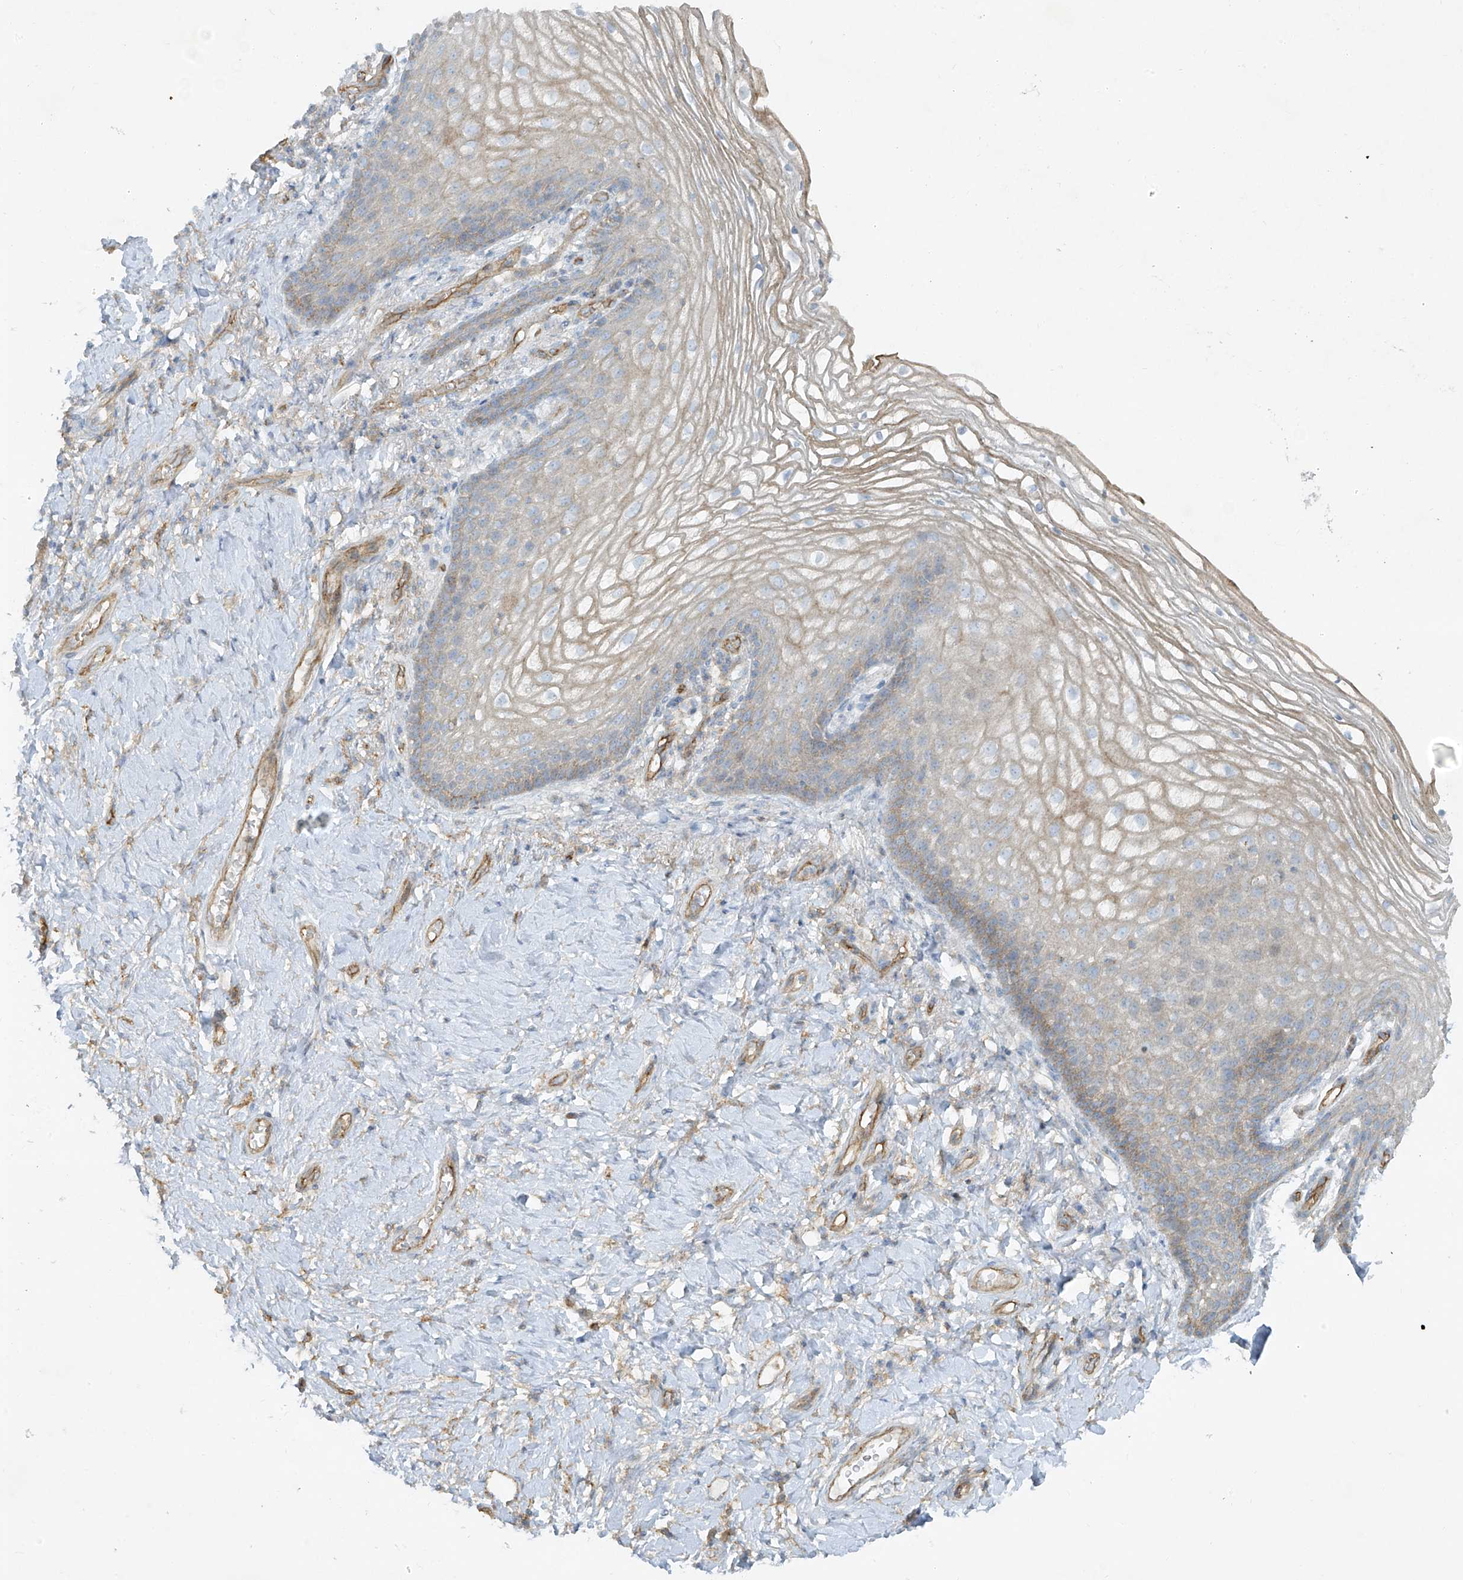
{"staining": {"intensity": "moderate", "quantity": "25%-75%", "location": "cytoplasmic/membranous"}, "tissue": "vagina", "cell_type": "Squamous epithelial cells", "image_type": "normal", "snomed": [{"axis": "morphology", "description": "Normal tissue, NOS"}, {"axis": "topography", "description": "Vagina"}], "caption": "Squamous epithelial cells display medium levels of moderate cytoplasmic/membranous staining in approximately 25%-75% of cells in unremarkable human vagina. The staining was performed using DAB (3,3'-diaminobenzidine), with brown indicating positive protein expression. Nuclei are stained blue with hematoxylin.", "gene": "VAMP5", "patient": {"sex": "female", "age": 60}}